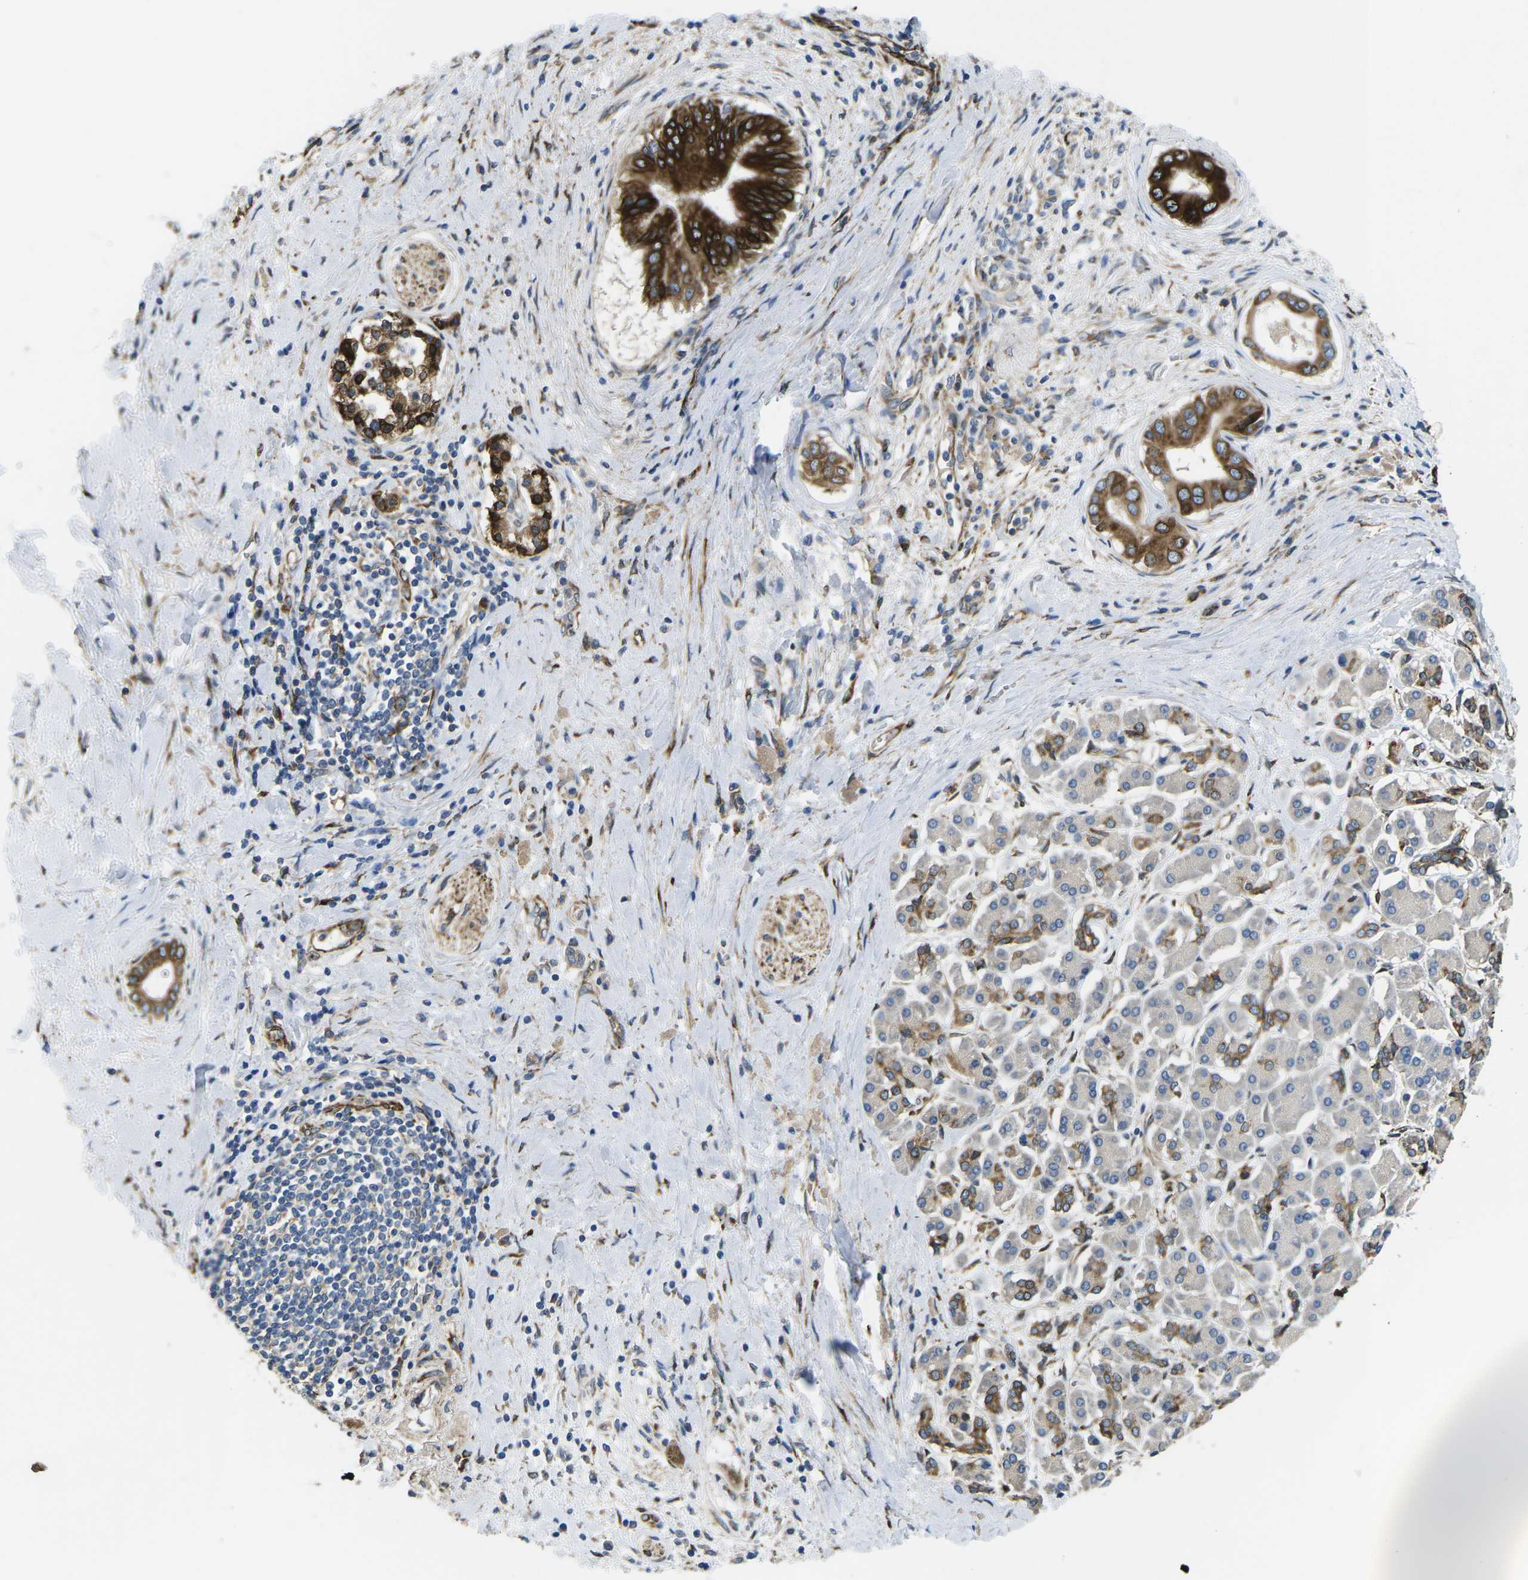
{"staining": {"intensity": "strong", "quantity": ">75%", "location": "cytoplasmic/membranous"}, "tissue": "pancreatic cancer", "cell_type": "Tumor cells", "image_type": "cancer", "snomed": [{"axis": "morphology", "description": "Adenocarcinoma, NOS"}, {"axis": "topography", "description": "Pancreas"}], "caption": "High-magnification brightfield microscopy of pancreatic cancer stained with DAB (3,3'-diaminobenzidine) (brown) and counterstained with hematoxylin (blue). tumor cells exhibit strong cytoplasmic/membranous positivity is seen in approximately>75% of cells. The protein is shown in brown color, while the nuclei are stained blue.", "gene": "PDZD8", "patient": {"sex": "male", "age": 55}}